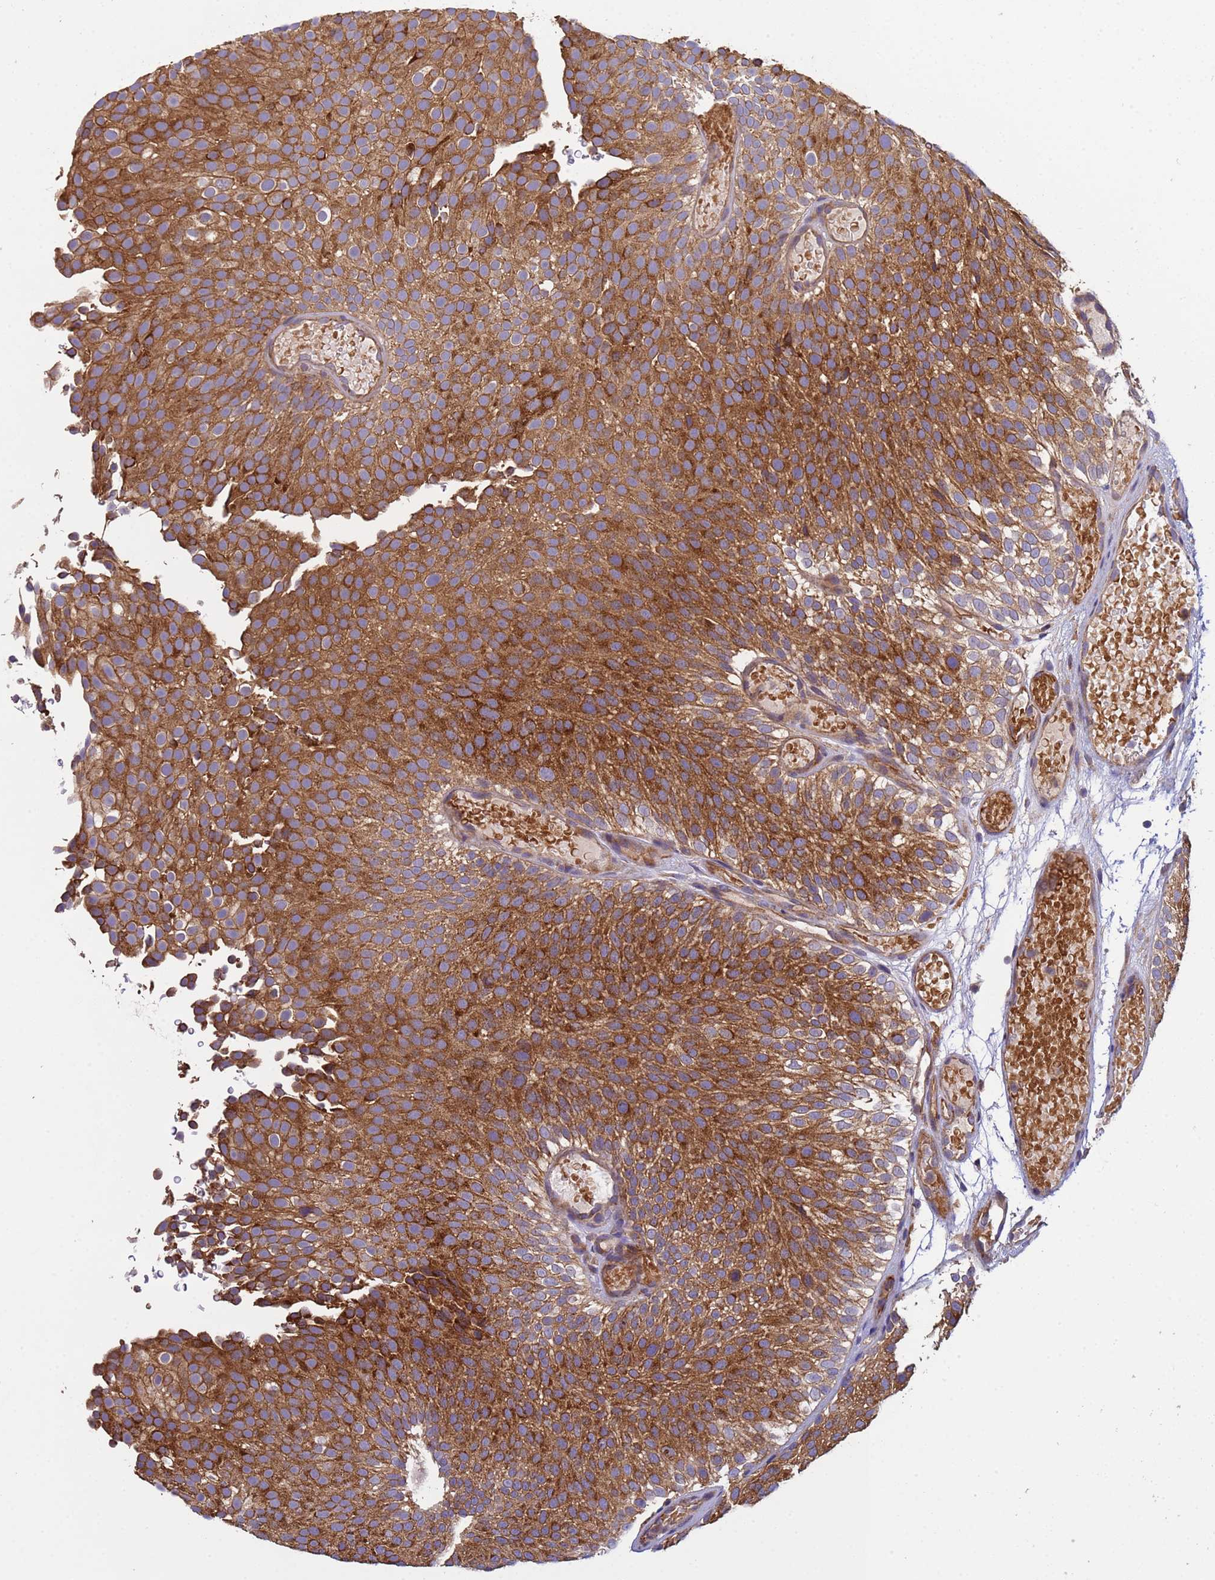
{"staining": {"intensity": "strong", "quantity": ">75%", "location": "cytoplasmic/membranous"}, "tissue": "urothelial cancer", "cell_type": "Tumor cells", "image_type": "cancer", "snomed": [{"axis": "morphology", "description": "Urothelial carcinoma, Low grade"}, {"axis": "topography", "description": "Urinary bladder"}], "caption": "The immunohistochemical stain labels strong cytoplasmic/membranous staining in tumor cells of urothelial carcinoma (low-grade) tissue.", "gene": "RAB10", "patient": {"sex": "male", "age": 78}}